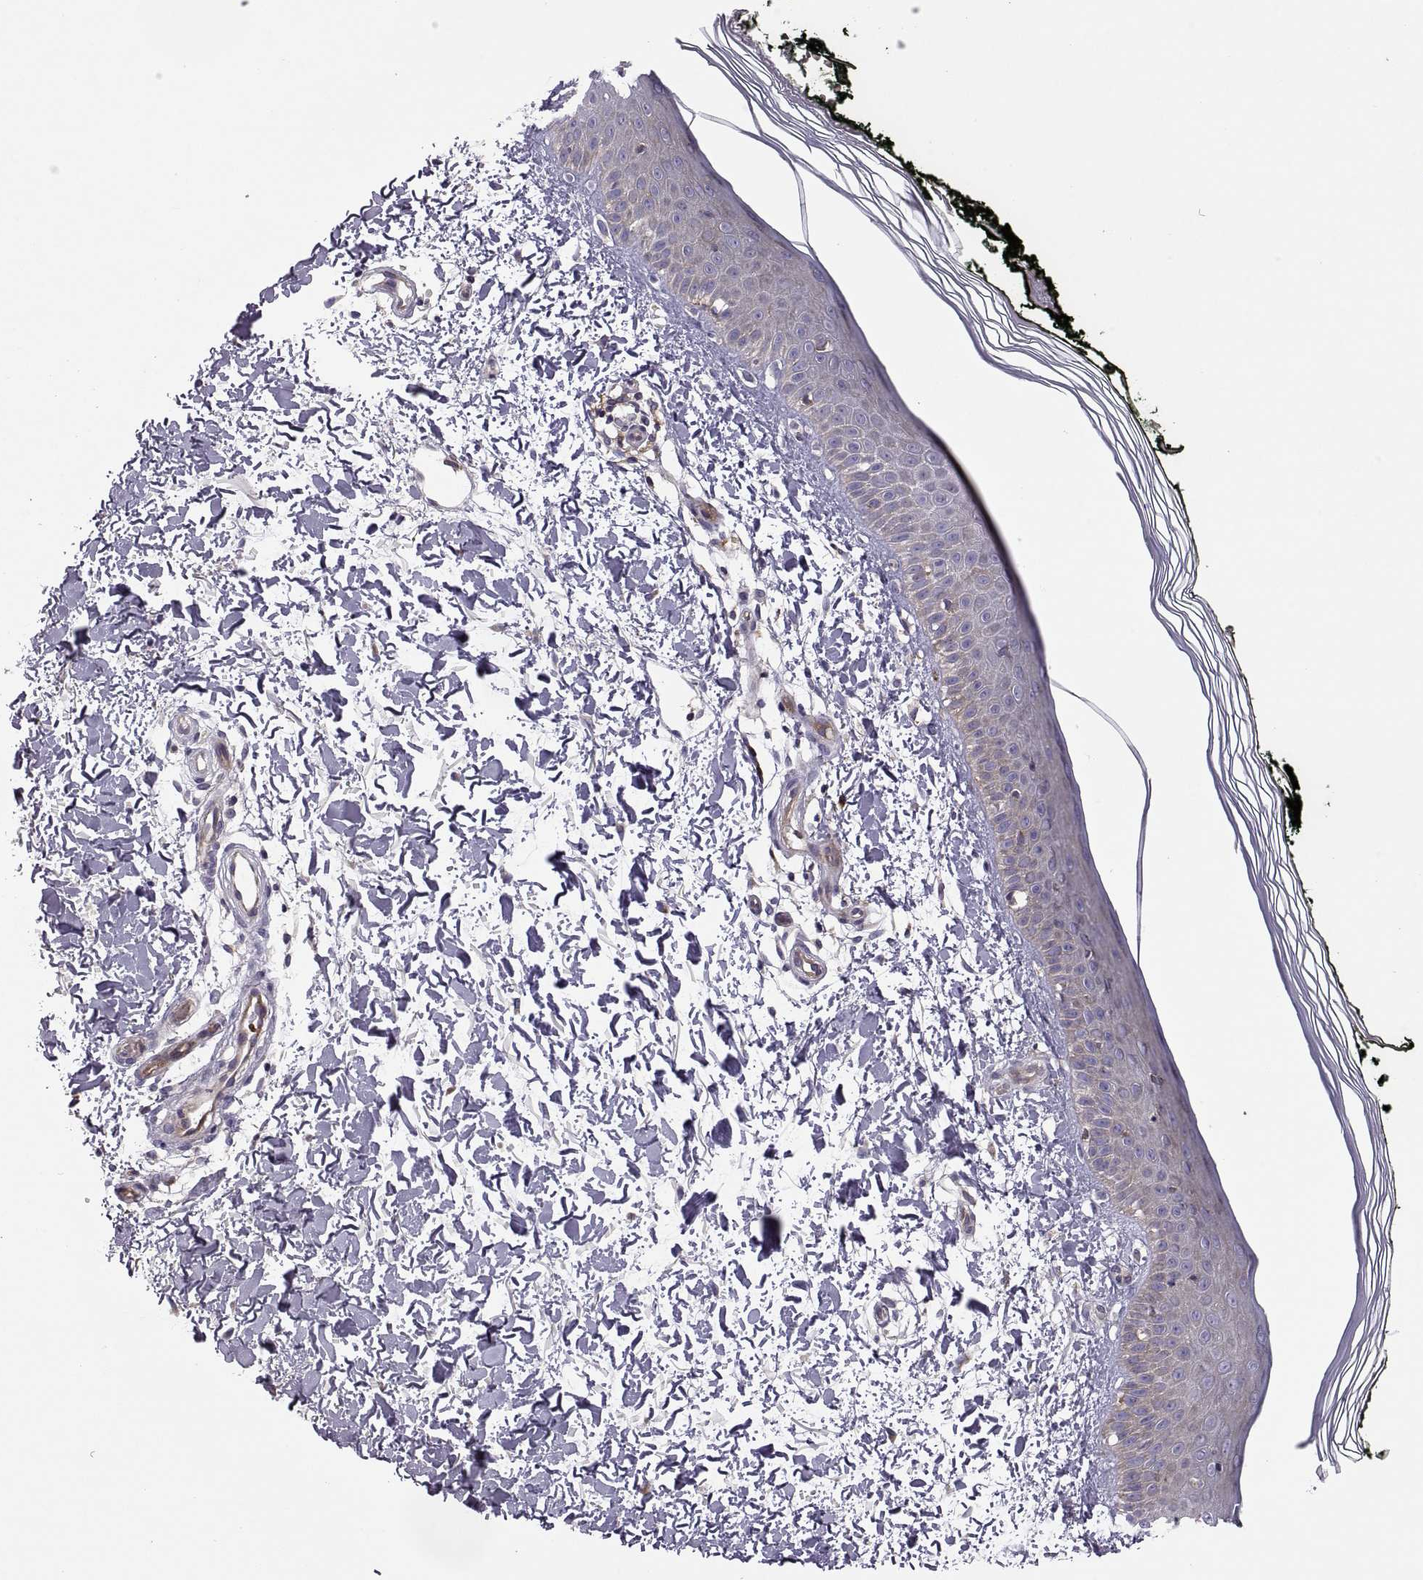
{"staining": {"intensity": "negative", "quantity": "none", "location": "none"}, "tissue": "skin", "cell_type": "Fibroblasts", "image_type": "normal", "snomed": [{"axis": "morphology", "description": "Normal tissue, NOS"}, {"axis": "topography", "description": "Skin"}], "caption": "High power microscopy image of an immunohistochemistry micrograph of normal skin, revealing no significant staining in fibroblasts.", "gene": "SPATA32", "patient": {"sex": "female", "age": 62}}